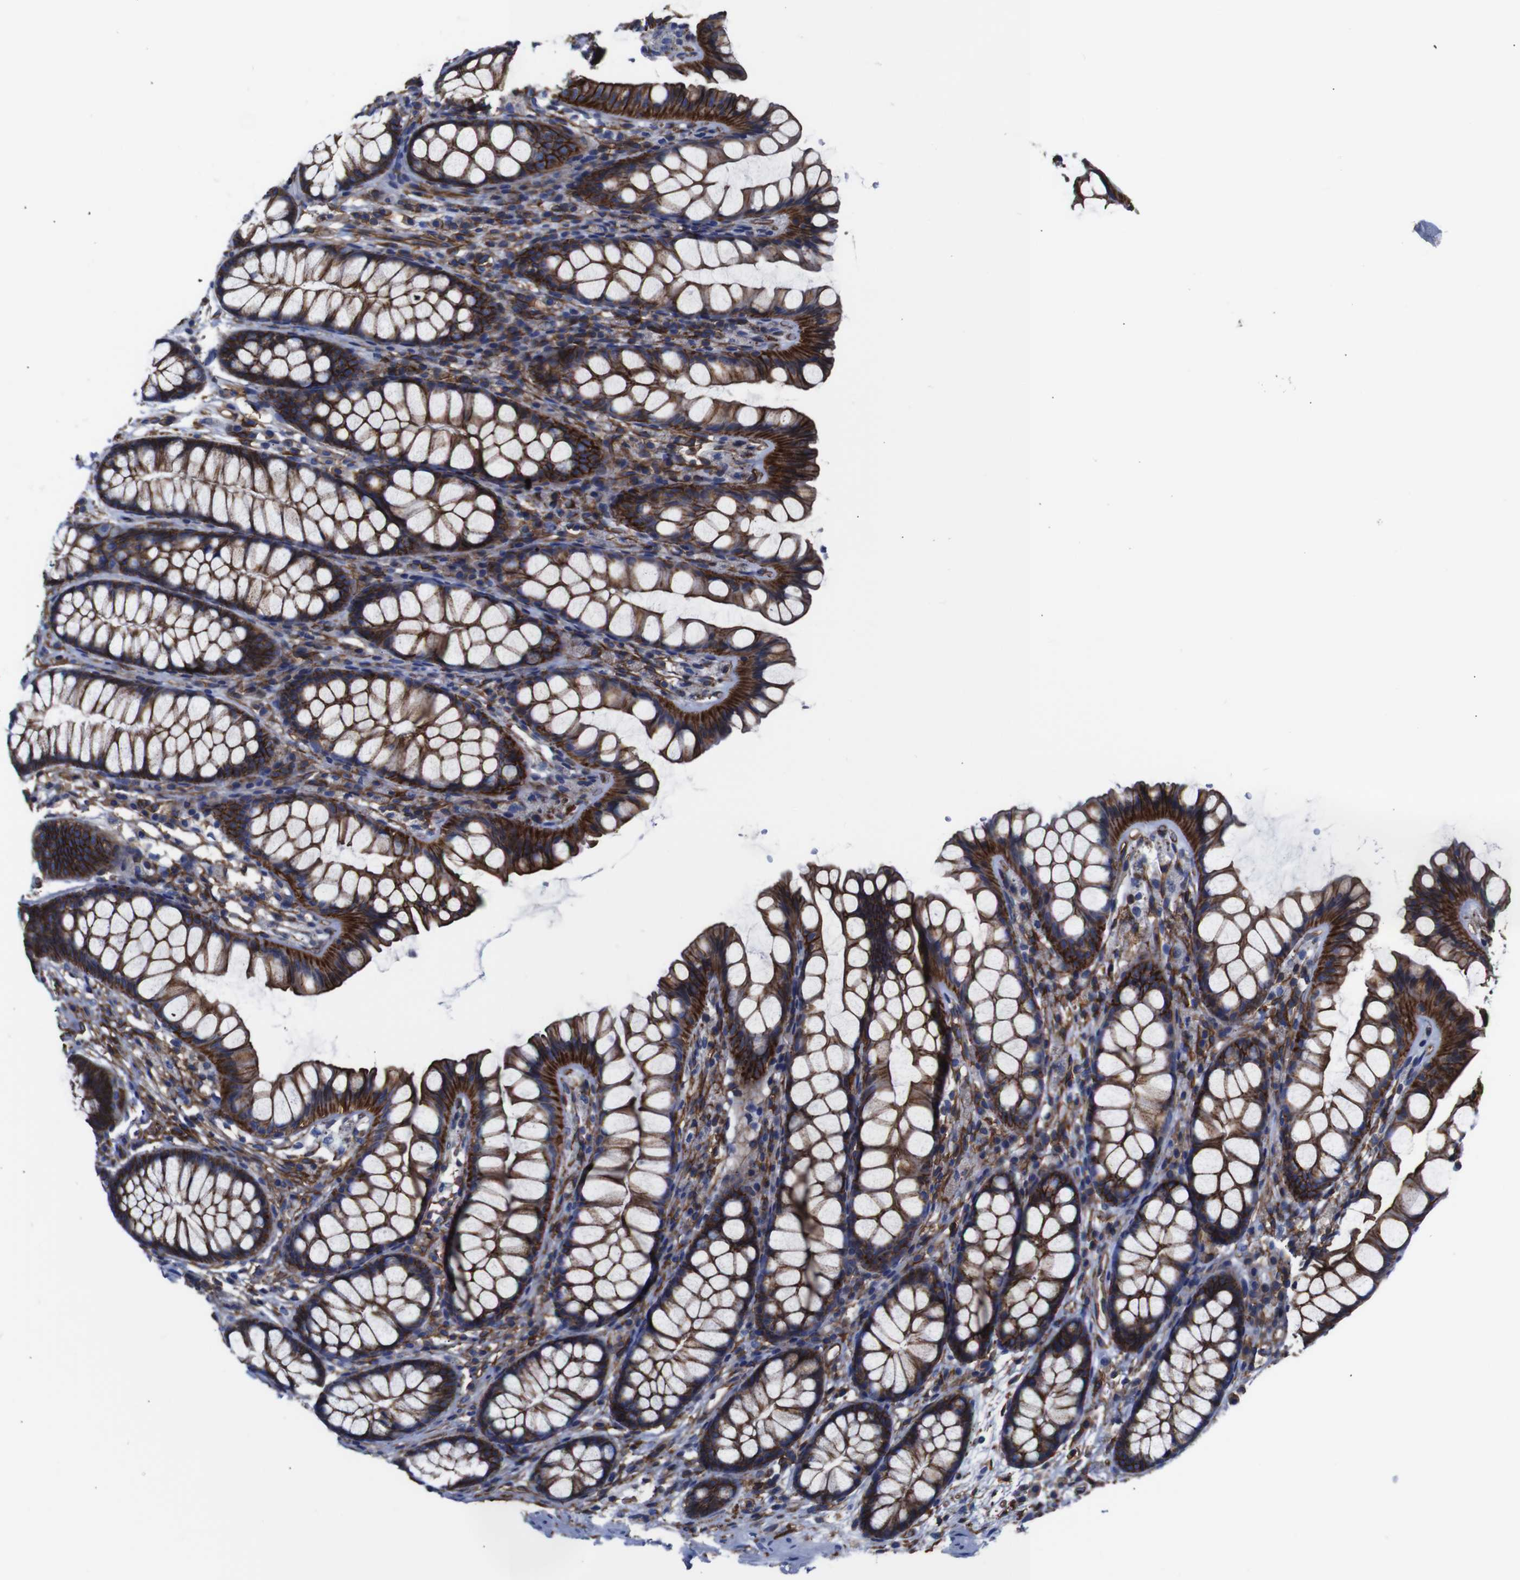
{"staining": {"intensity": "strong", "quantity": ">75%", "location": "cytoplasmic/membranous"}, "tissue": "colon", "cell_type": "Endothelial cells", "image_type": "normal", "snomed": [{"axis": "morphology", "description": "Normal tissue, NOS"}, {"axis": "topography", "description": "Colon"}], "caption": "Protein analysis of benign colon exhibits strong cytoplasmic/membranous staining in approximately >75% of endothelial cells. The staining was performed using DAB, with brown indicating positive protein expression. Nuclei are stained blue with hematoxylin.", "gene": "SPTBN1", "patient": {"sex": "female", "age": 55}}